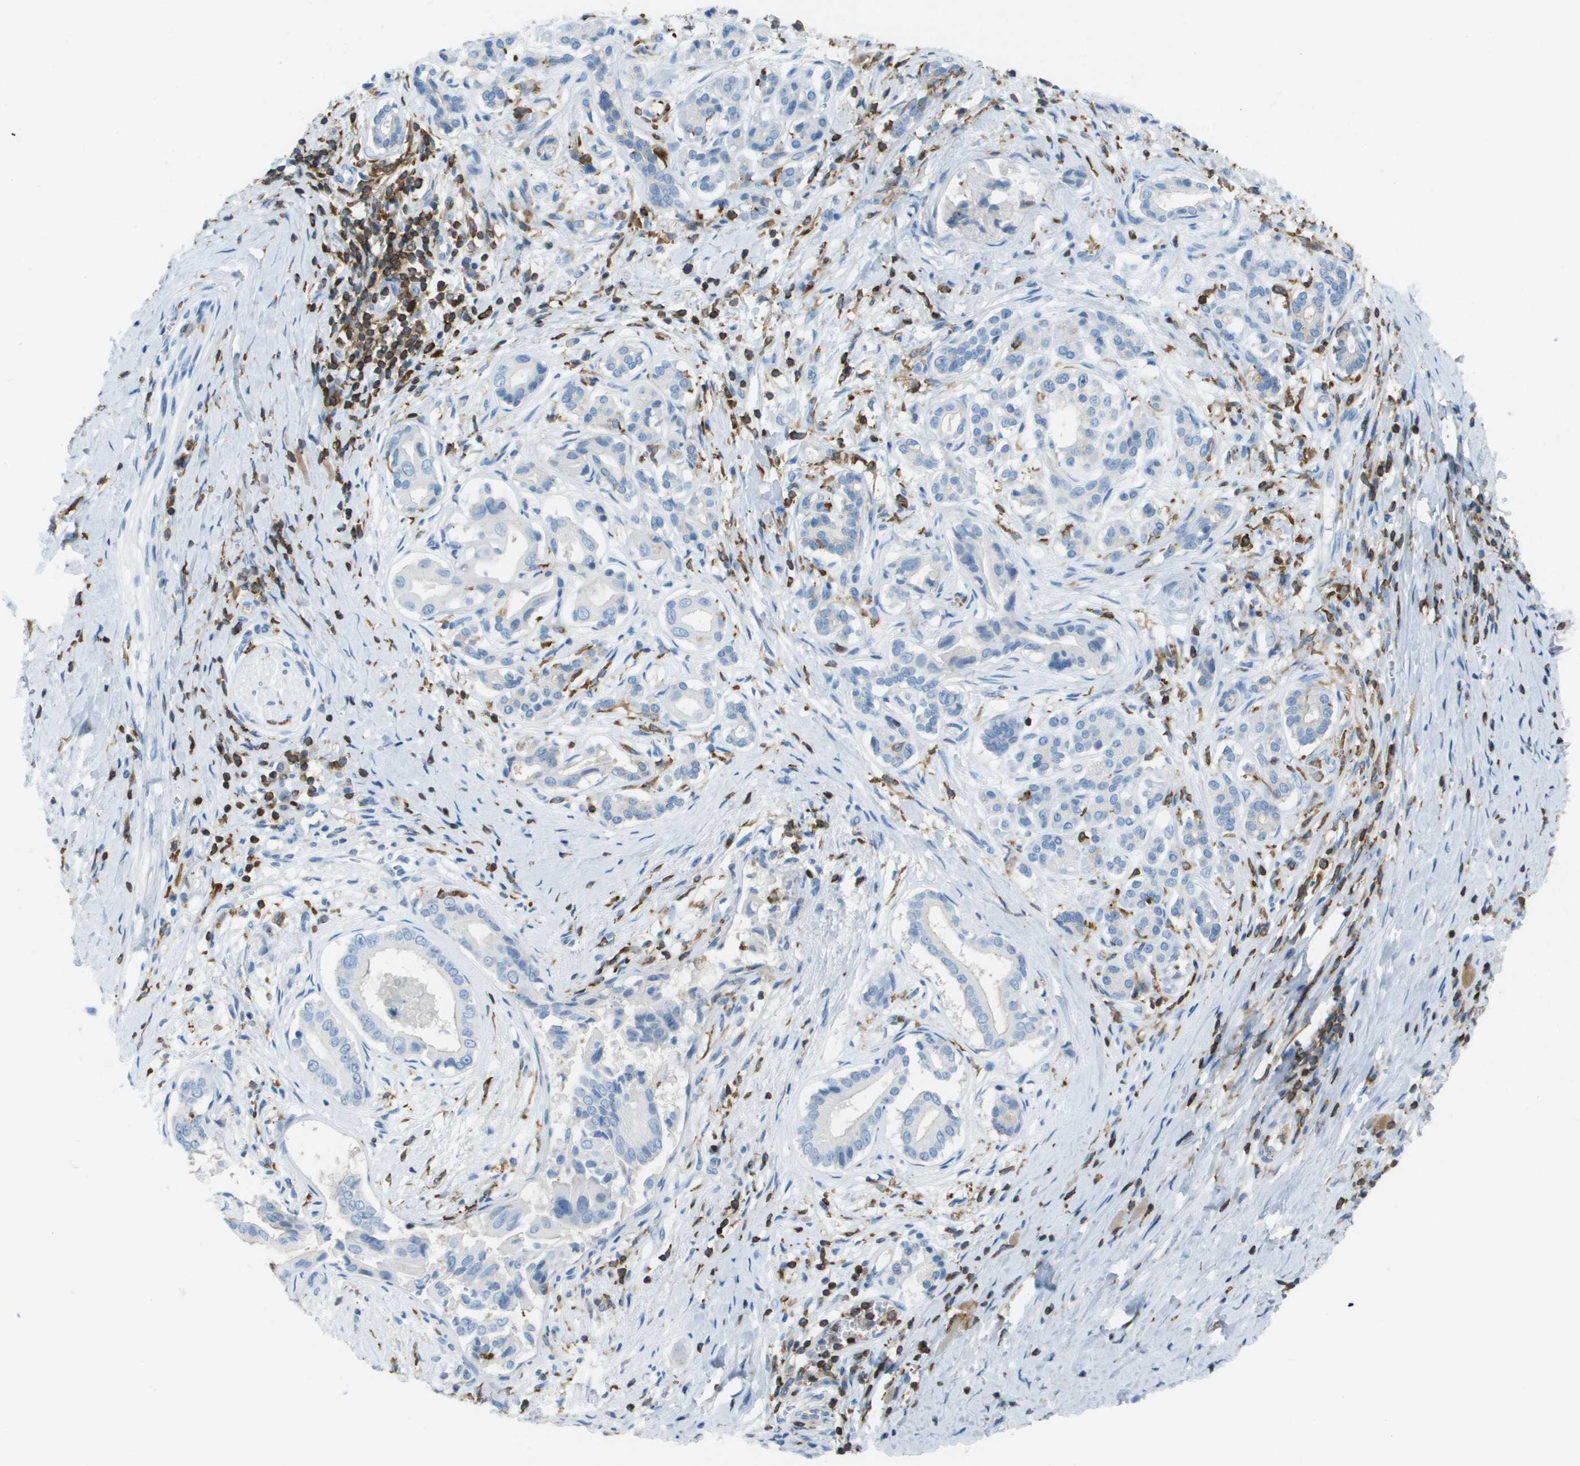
{"staining": {"intensity": "negative", "quantity": "none", "location": "none"}, "tissue": "pancreatic cancer", "cell_type": "Tumor cells", "image_type": "cancer", "snomed": [{"axis": "morphology", "description": "Adenocarcinoma, NOS"}, {"axis": "topography", "description": "Pancreas"}], "caption": "Image shows no protein positivity in tumor cells of adenocarcinoma (pancreatic) tissue. Nuclei are stained in blue.", "gene": "APBB1IP", "patient": {"sex": "male", "age": 55}}